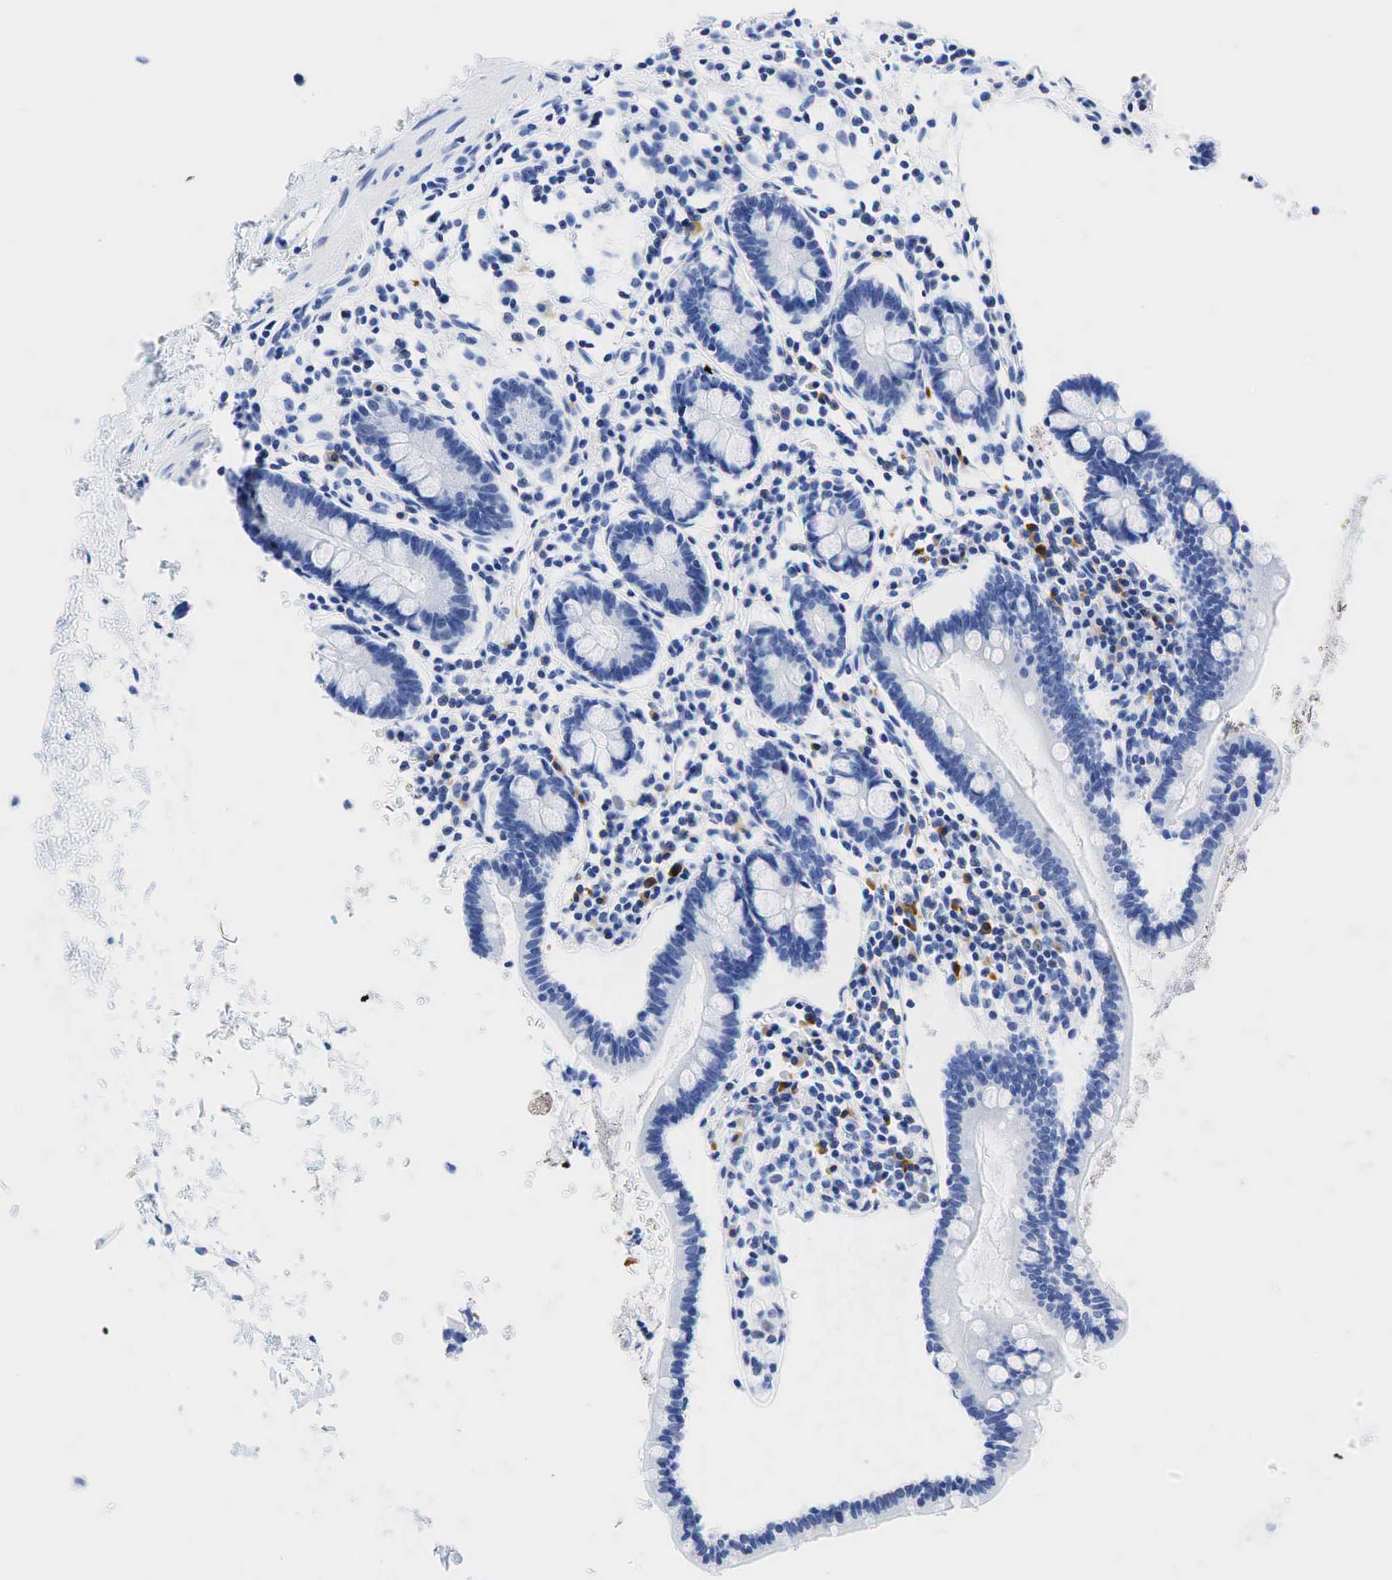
{"staining": {"intensity": "negative", "quantity": "none", "location": "none"}, "tissue": "small intestine", "cell_type": "Glandular cells", "image_type": "normal", "snomed": [{"axis": "morphology", "description": "Normal tissue, NOS"}, {"axis": "topography", "description": "Small intestine"}], "caption": "DAB (3,3'-diaminobenzidine) immunohistochemical staining of normal human small intestine demonstrates no significant positivity in glandular cells.", "gene": "INHA", "patient": {"sex": "female", "age": 37}}